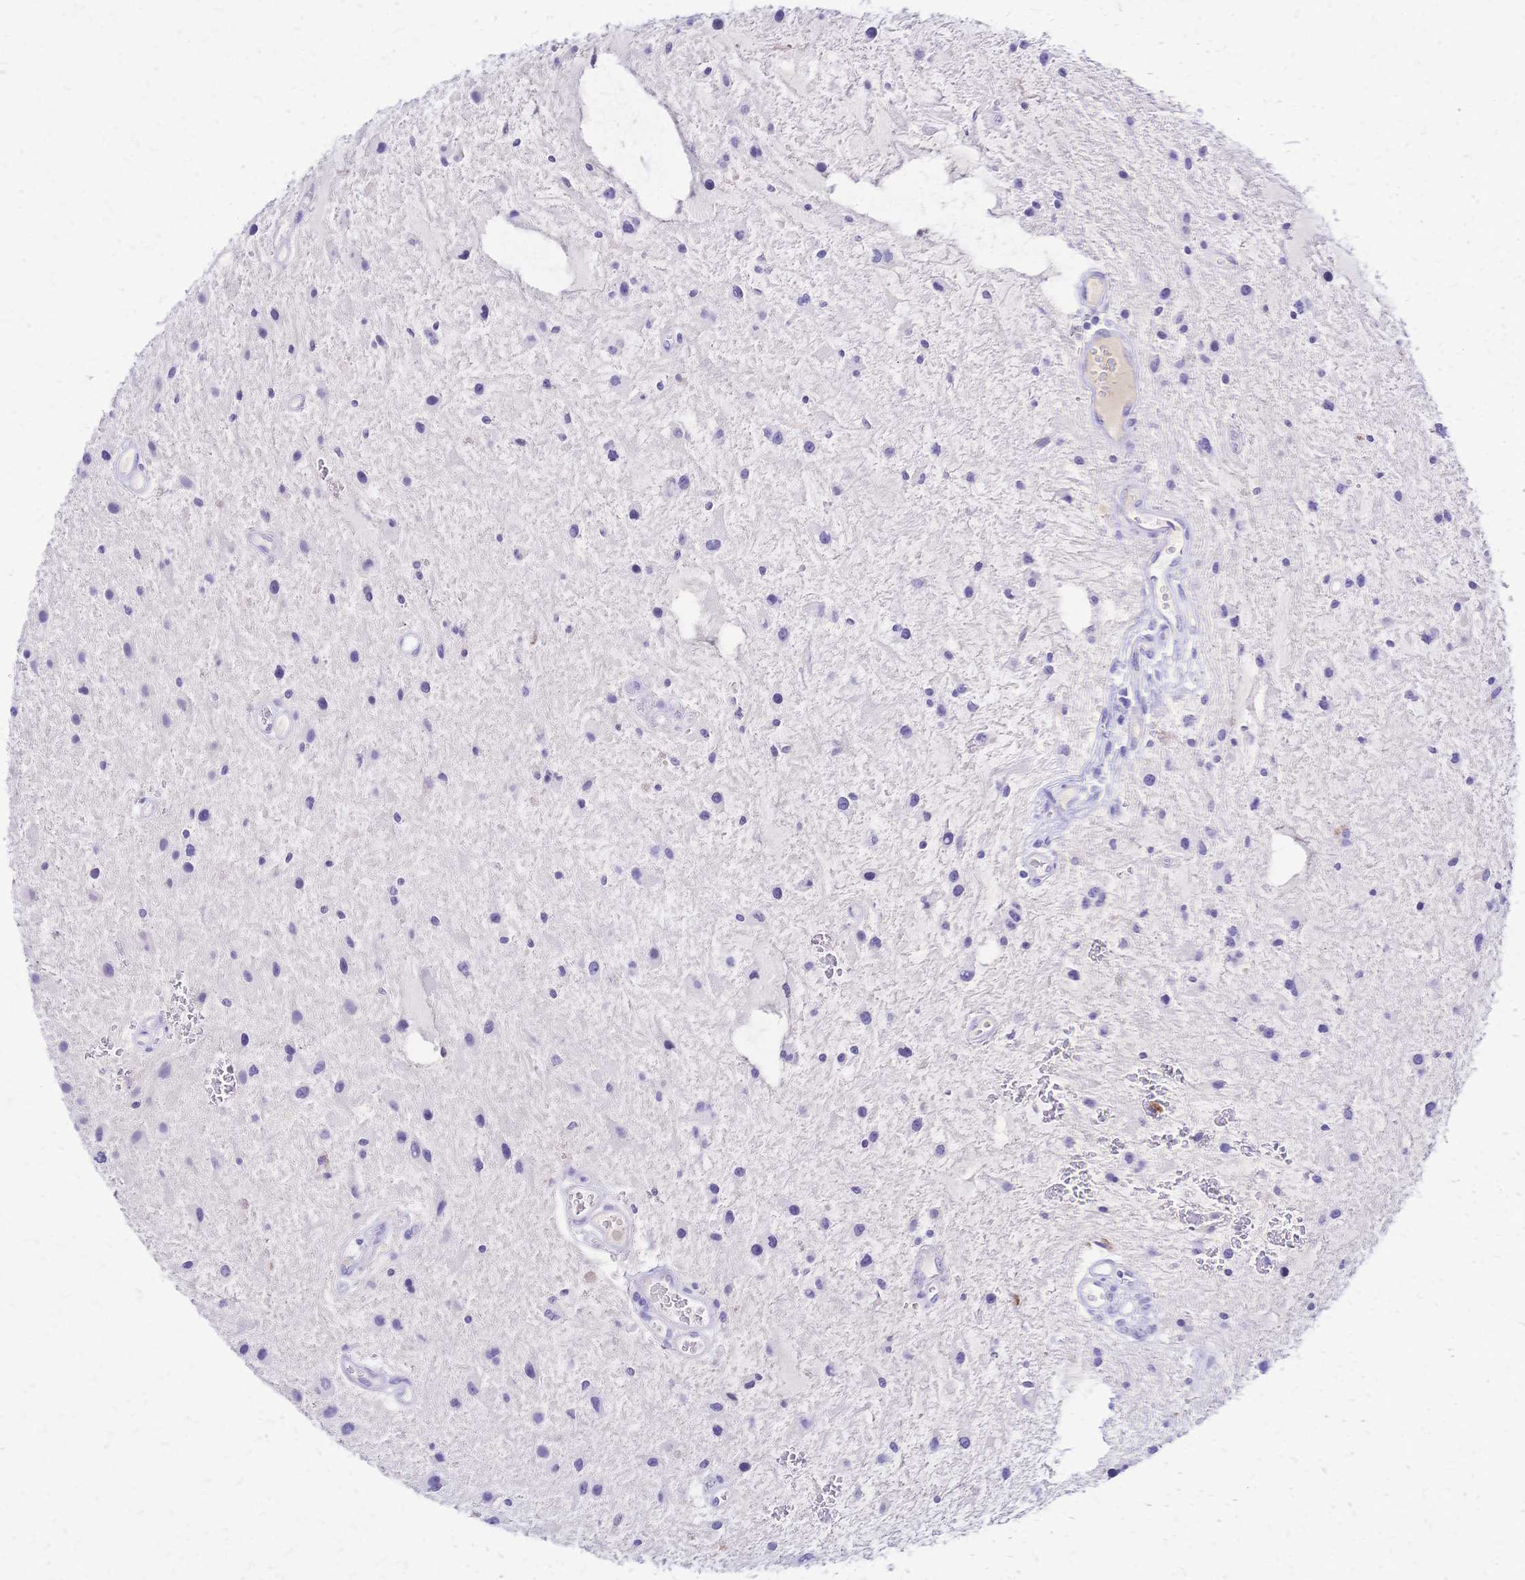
{"staining": {"intensity": "negative", "quantity": "none", "location": "none"}, "tissue": "glioma", "cell_type": "Tumor cells", "image_type": "cancer", "snomed": [{"axis": "morphology", "description": "Glioma, malignant, Low grade"}, {"axis": "topography", "description": "Cerebellum"}], "caption": "IHC photomicrograph of low-grade glioma (malignant) stained for a protein (brown), which demonstrates no staining in tumor cells.", "gene": "FA2H", "patient": {"sex": "female", "age": 14}}